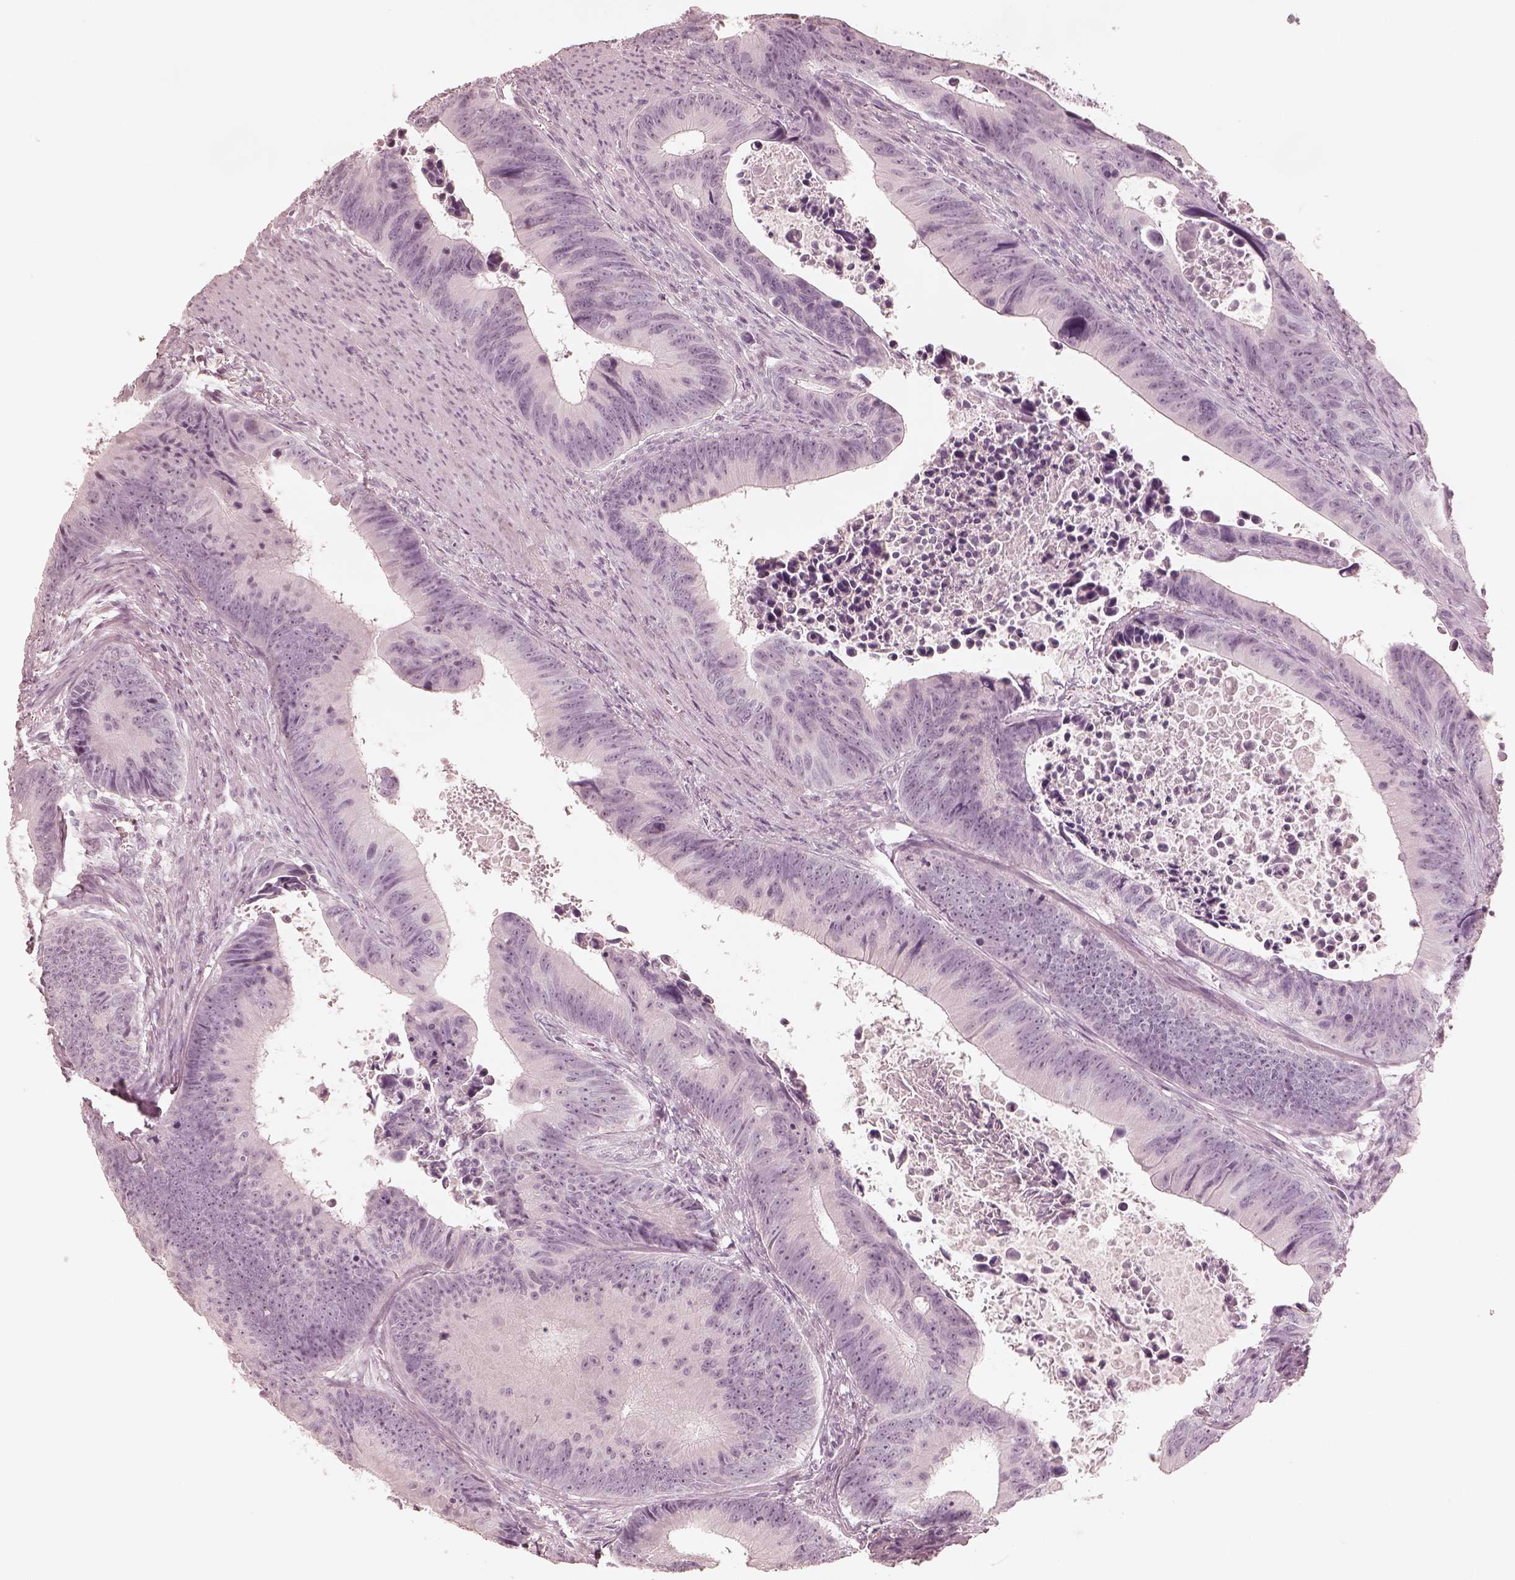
{"staining": {"intensity": "negative", "quantity": "none", "location": "none"}, "tissue": "colorectal cancer", "cell_type": "Tumor cells", "image_type": "cancer", "snomed": [{"axis": "morphology", "description": "Adenocarcinoma, NOS"}, {"axis": "topography", "description": "Colon"}], "caption": "High magnification brightfield microscopy of colorectal cancer stained with DAB (brown) and counterstained with hematoxylin (blue): tumor cells show no significant staining. Nuclei are stained in blue.", "gene": "CALR3", "patient": {"sex": "female", "age": 87}}